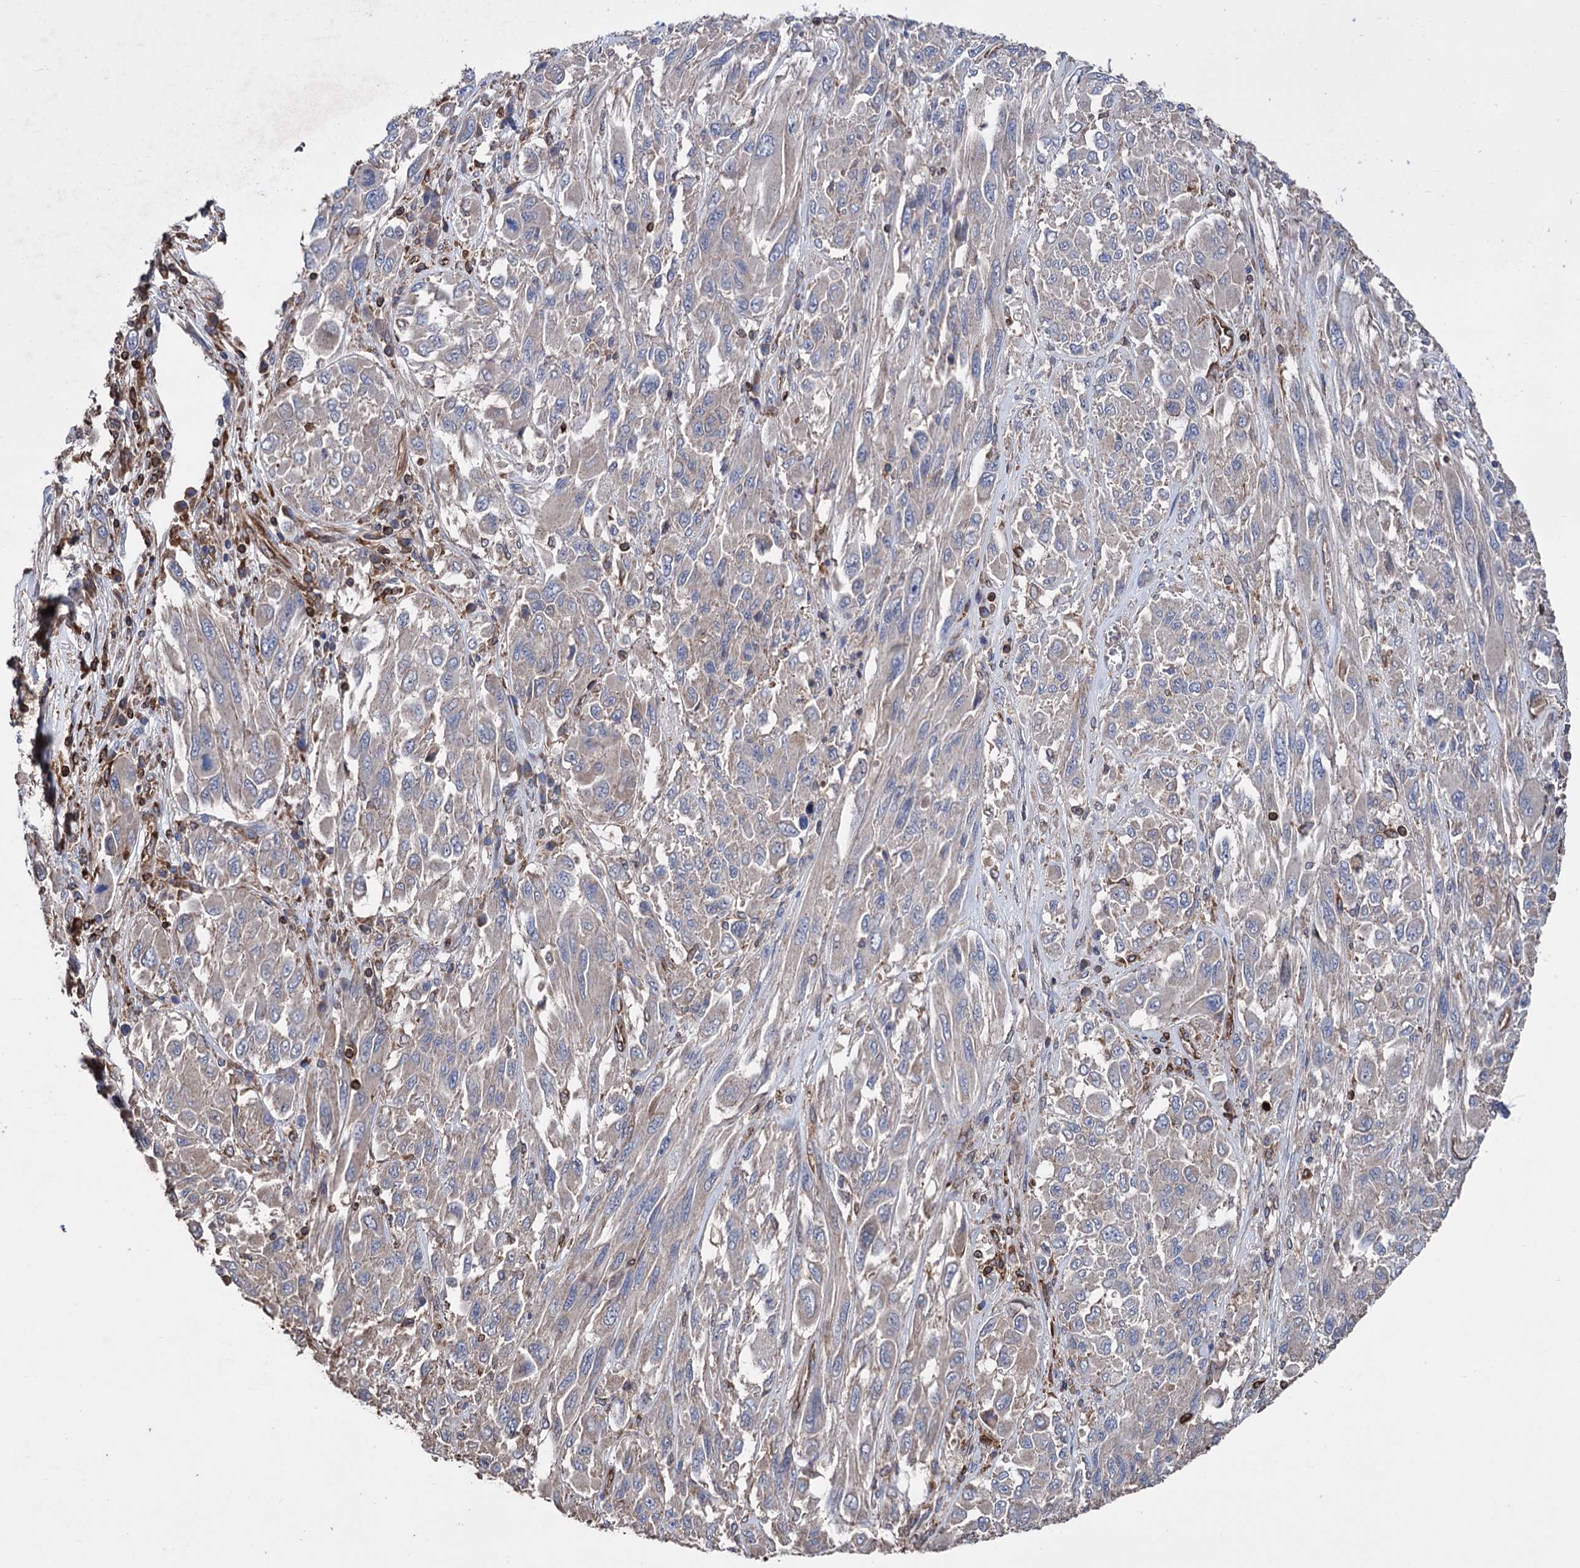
{"staining": {"intensity": "weak", "quantity": "<25%", "location": "cytoplasmic/membranous"}, "tissue": "melanoma", "cell_type": "Tumor cells", "image_type": "cancer", "snomed": [{"axis": "morphology", "description": "Malignant melanoma, NOS"}, {"axis": "topography", "description": "Skin"}], "caption": "High magnification brightfield microscopy of malignant melanoma stained with DAB (brown) and counterstained with hematoxylin (blue): tumor cells show no significant positivity.", "gene": "STING1", "patient": {"sex": "female", "age": 91}}